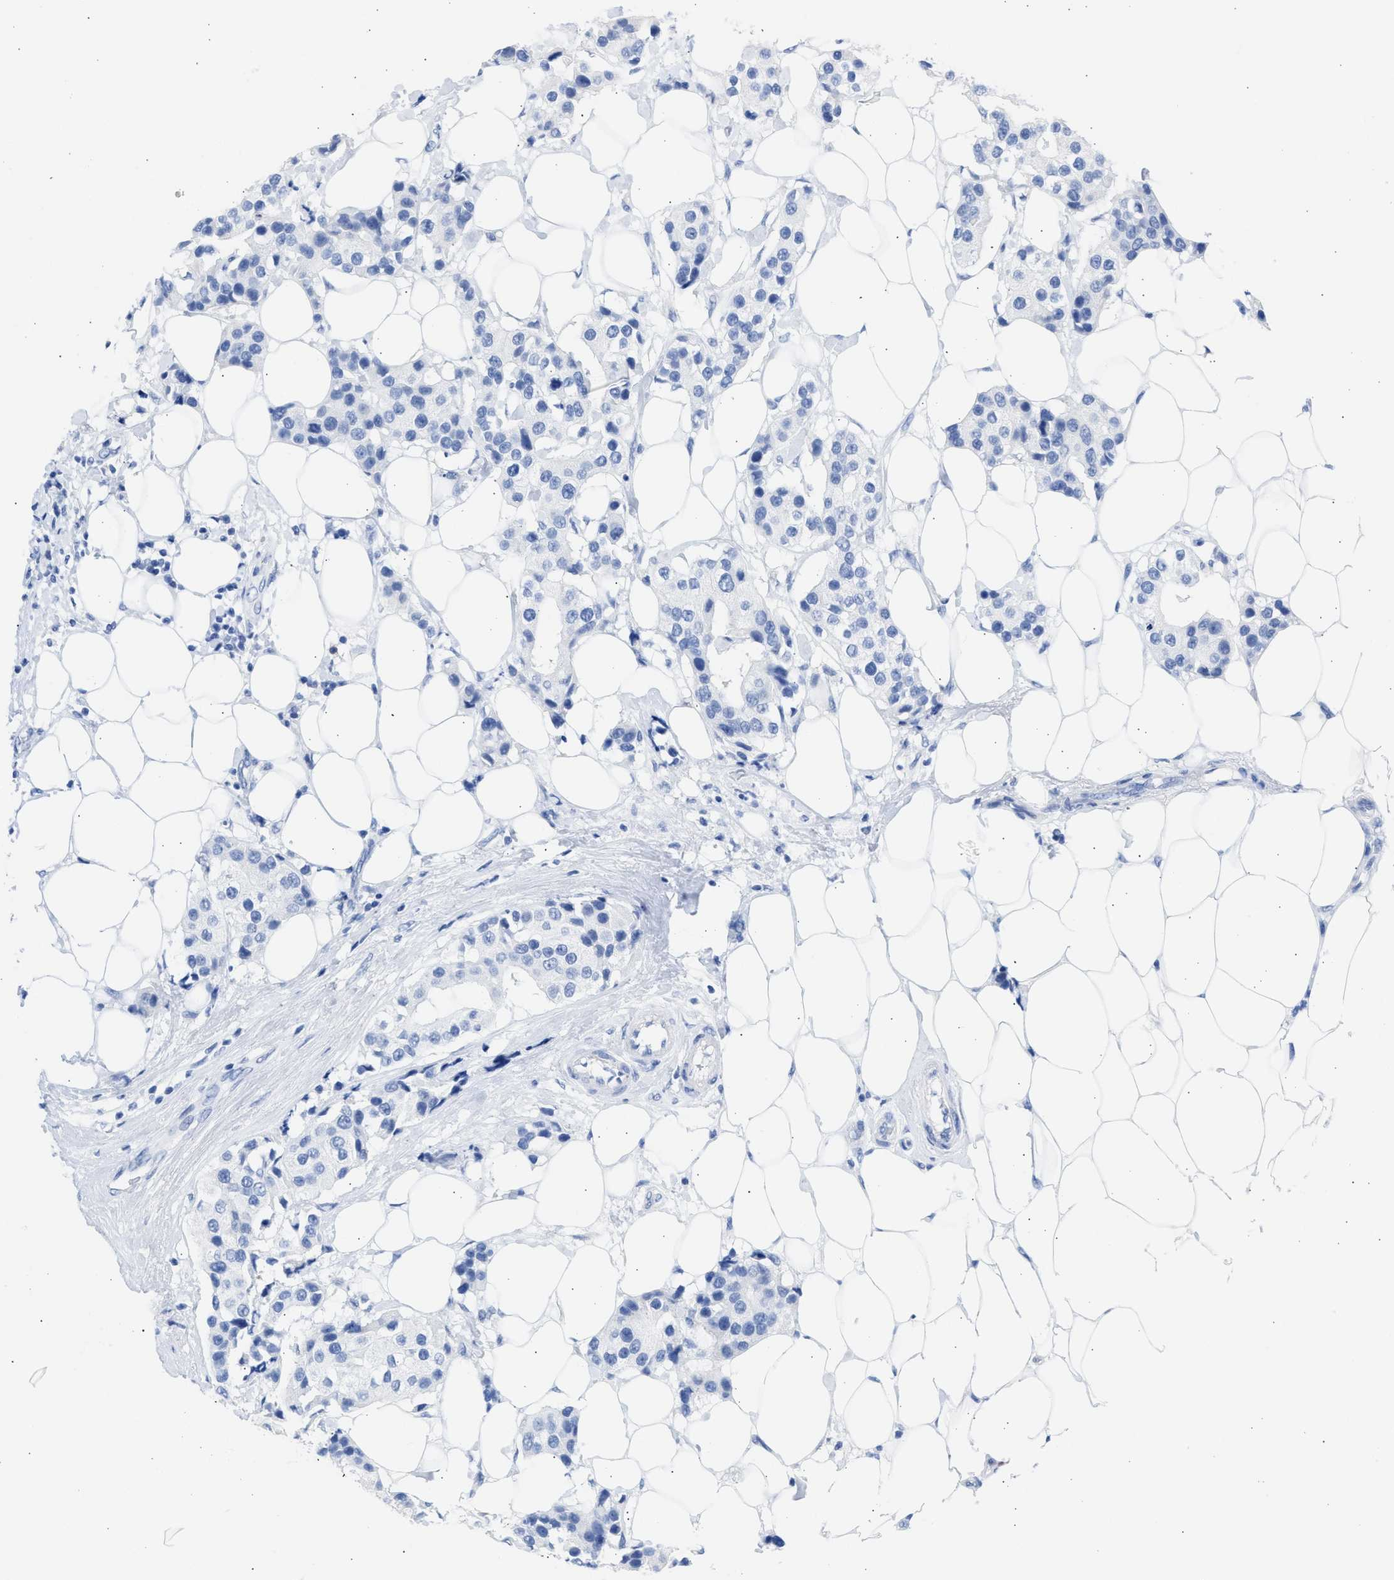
{"staining": {"intensity": "negative", "quantity": "none", "location": "none"}, "tissue": "breast cancer", "cell_type": "Tumor cells", "image_type": "cancer", "snomed": [{"axis": "morphology", "description": "Normal tissue, NOS"}, {"axis": "morphology", "description": "Duct carcinoma"}, {"axis": "topography", "description": "Breast"}], "caption": "High magnification brightfield microscopy of breast cancer stained with DAB (brown) and counterstained with hematoxylin (blue): tumor cells show no significant positivity. The staining is performed using DAB brown chromogen with nuclei counter-stained in using hematoxylin.", "gene": "NCAM1", "patient": {"sex": "female", "age": 39}}